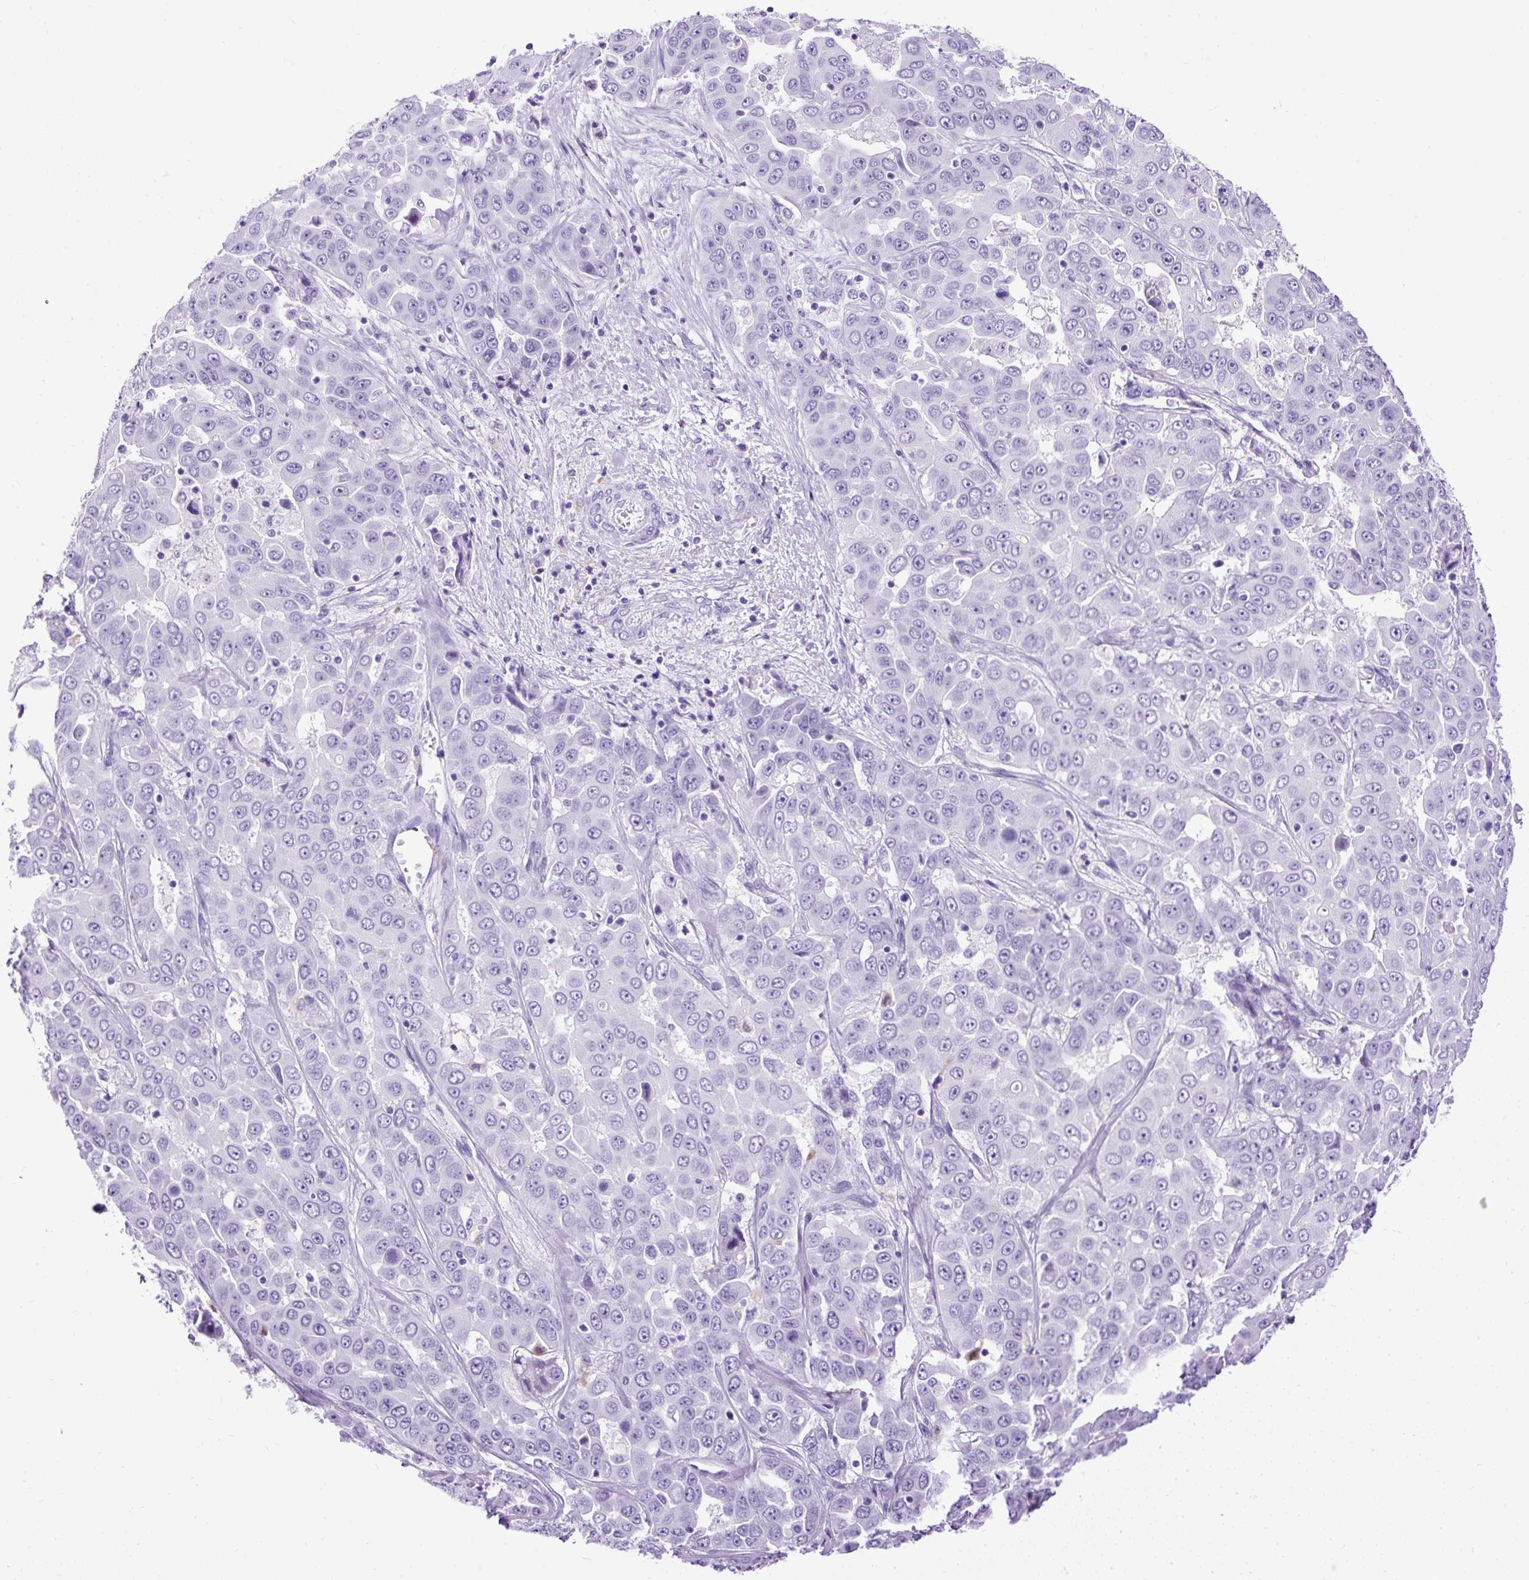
{"staining": {"intensity": "negative", "quantity": "none", "location": "none"}, "tissue": "liver cancer", "cell_type": "Tumor cells", "image_type": "cancer", "snomed": [{"axis": "morphology", "description": "Cholangiocarcinoma"}, {"axis": "topography", "description": "Liver"}], "caption": "Immunohistochemical staining of human liver cancer (cholangiocarcinoma) demonstrates no significant staining in tumor cells.", "gene": "PDIA2", "patient": {"sex": "female", "age": 52}}